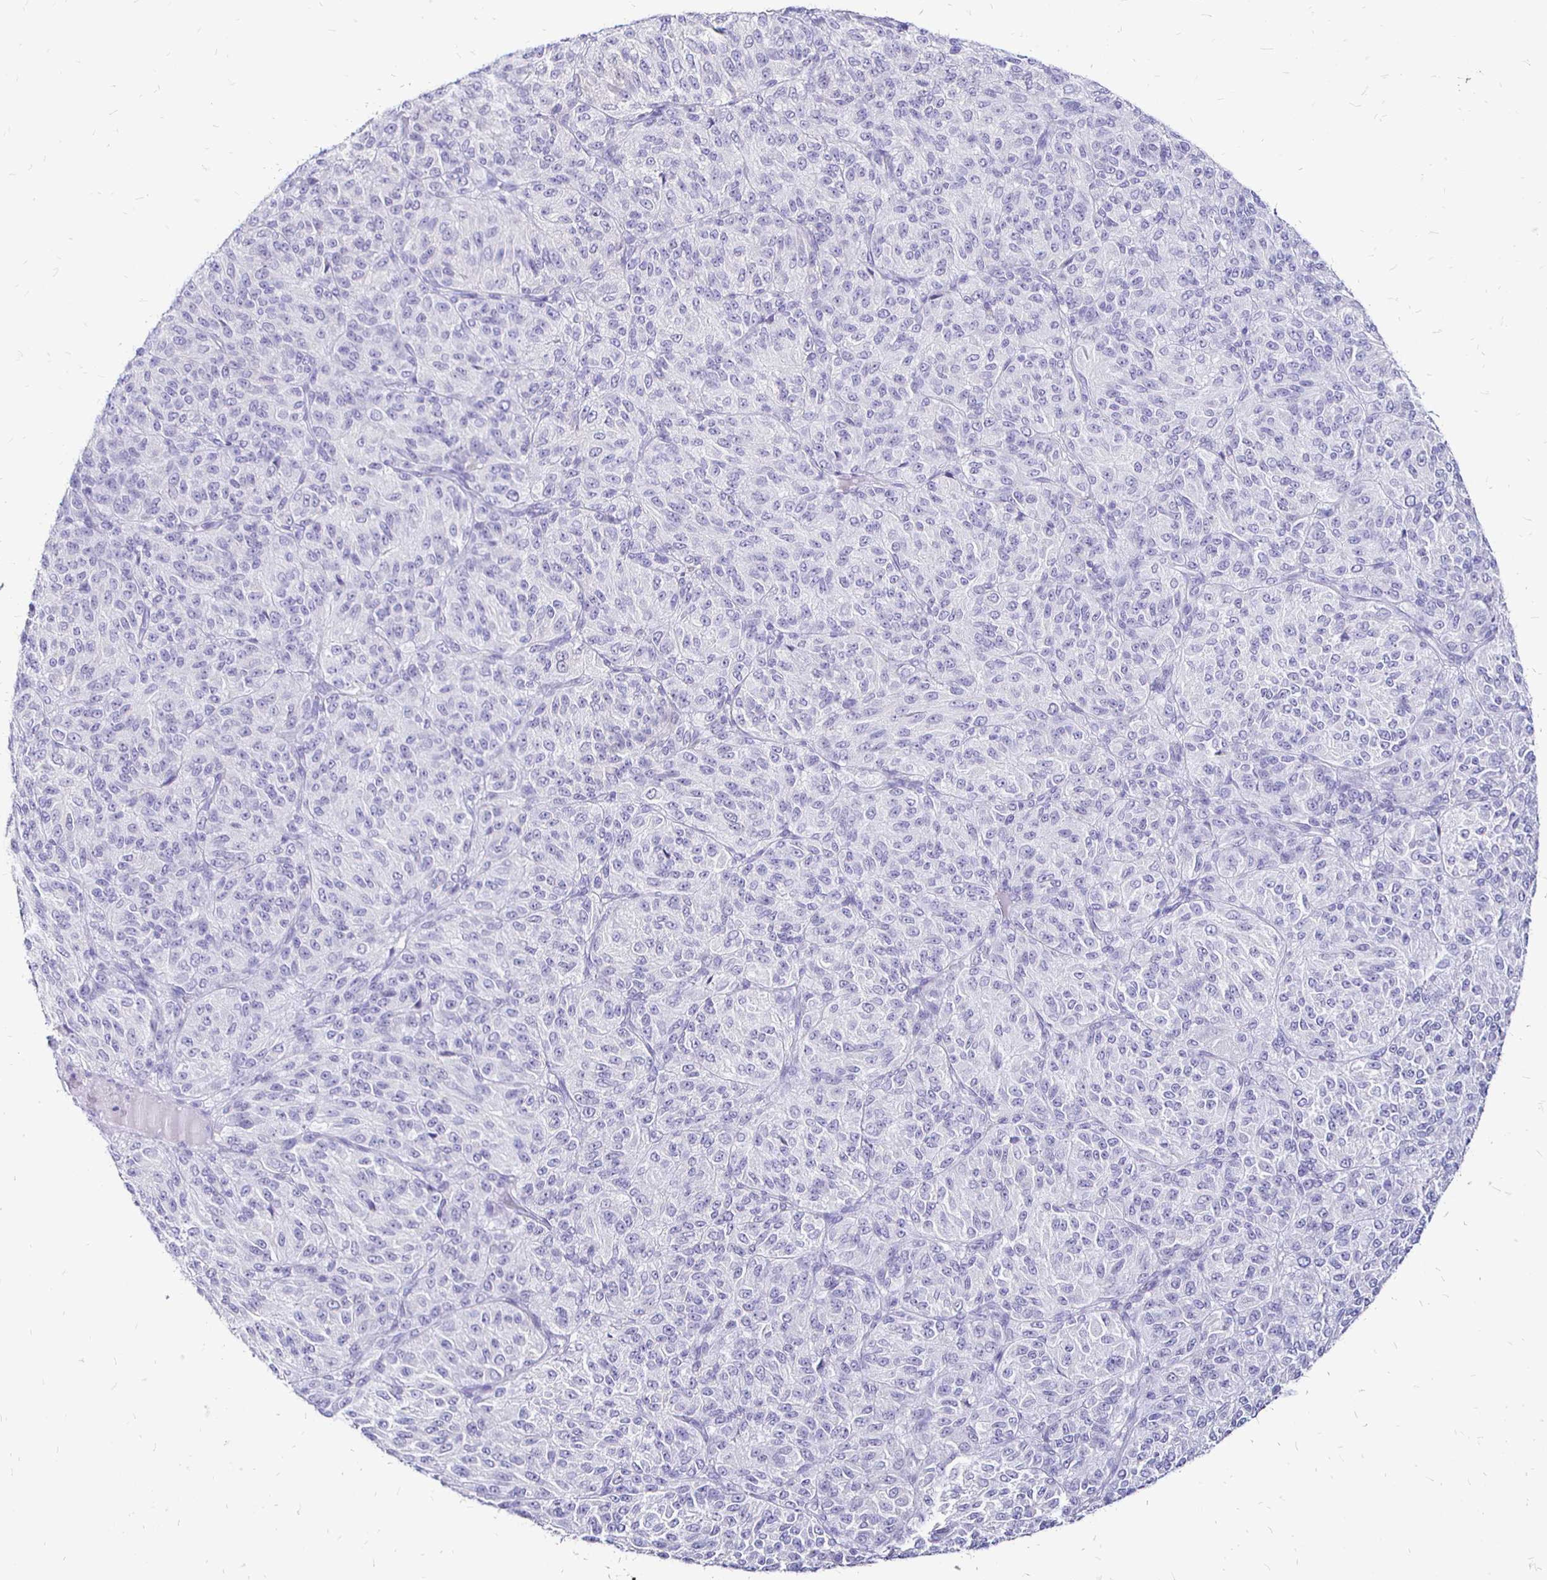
{"staining": {"intensity": "negative", "quantity": "none", "location": "none"}, "tissue": "melanoma", "cell_type": "Tumor cells", "image_type": "cancer", "snomed": [{"axis": "morphology", "description": "Malignant melanoma, Metastatic site"}, {"axis": "topography", "description": "Brain"}], "caption": "This is a histopathology image of immunohistochemistry (IHC) staining of melanoma, which shows no staining in tumor cells.", "gene": "IRGC", "patient": {"sex": "female", "age": 56}}